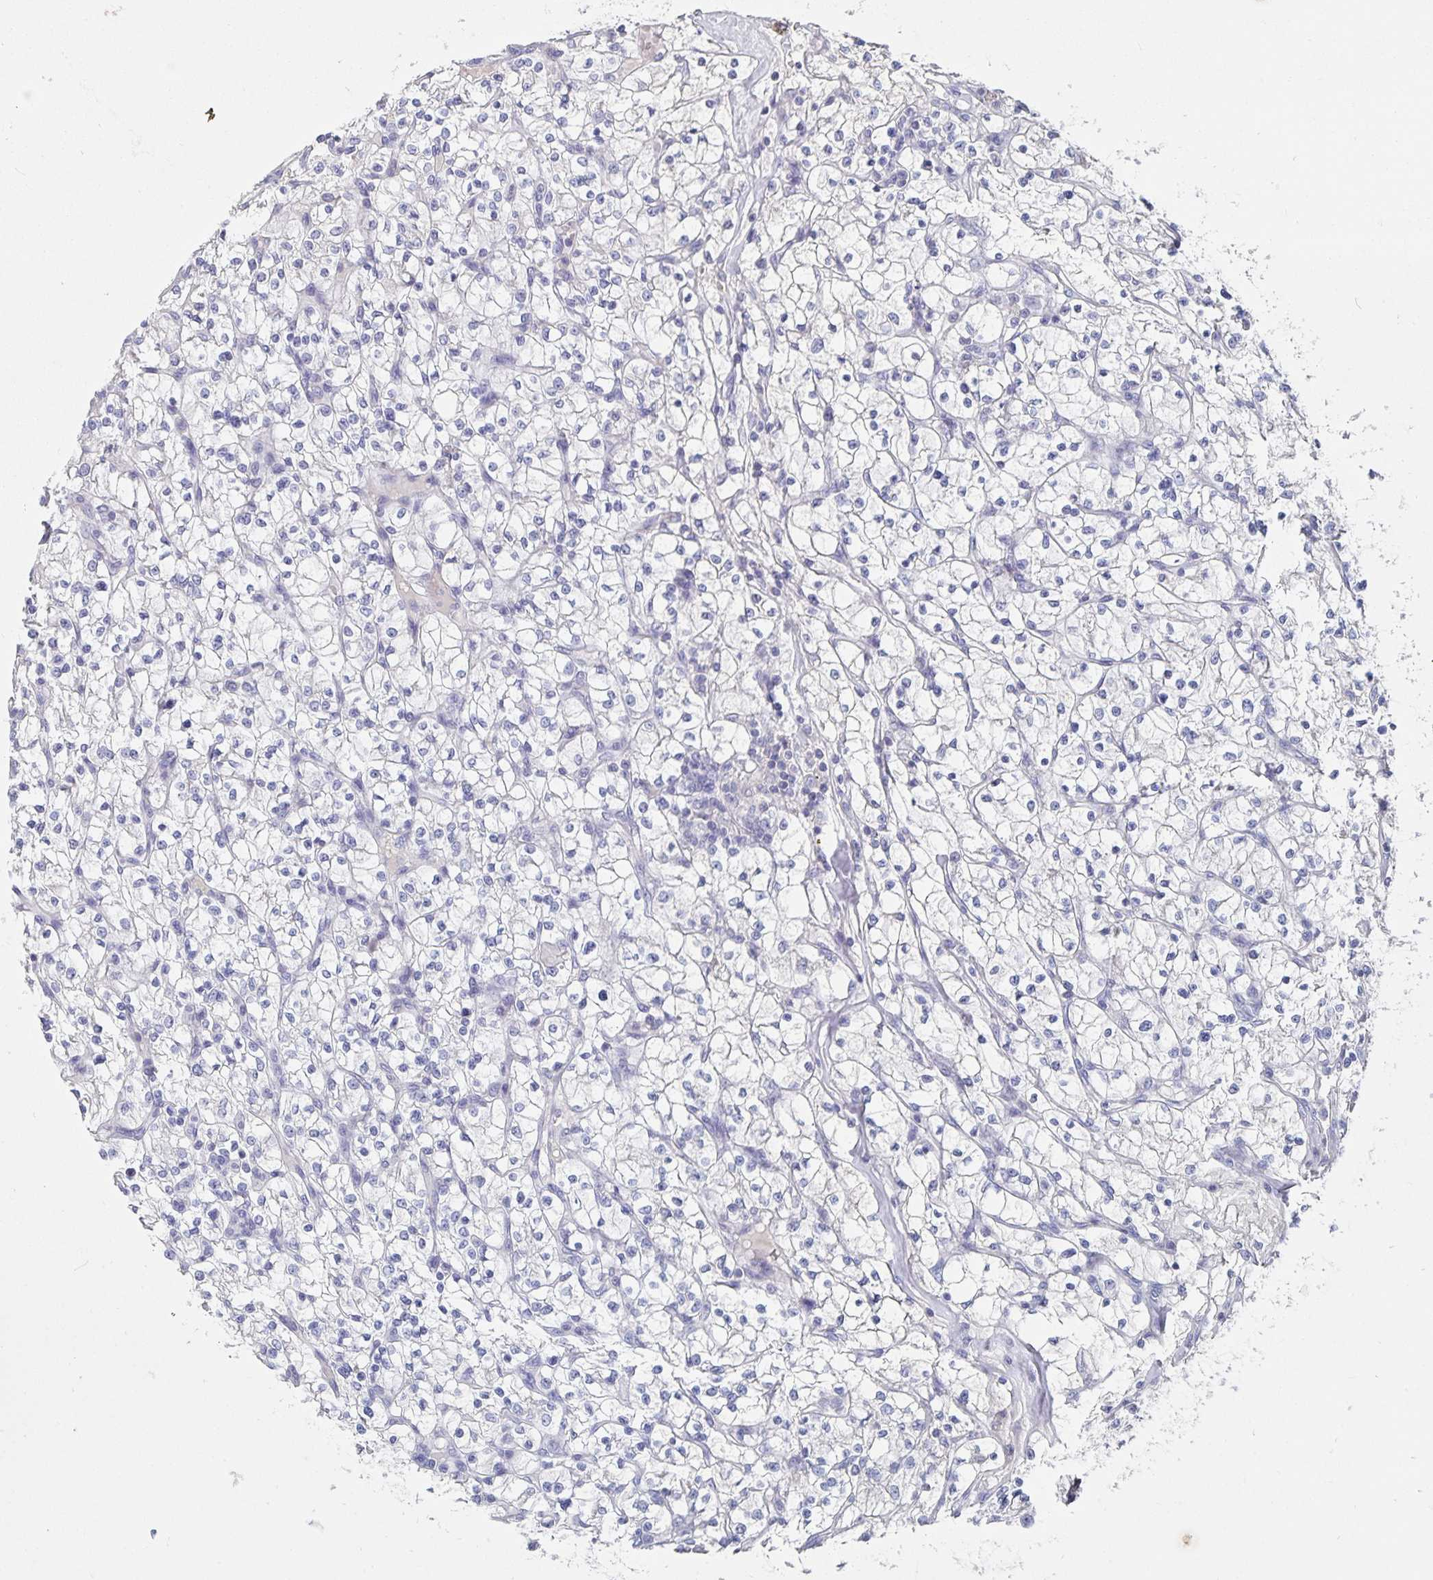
{"staining": {"intensity": "negative", "quantity": "none", "location": "none"}, "tissue": "renal cancer", "cell_type": "Tumor cells", "image_type": "cancer", "snomed": [{"axis": "morphology", "description": "Adenocarcinoma, NOS"}, {"axis": "topography", "description": "Kidney"}], "caption": "There is no significant expression in tumor cells of renal adenocarcinoma.", "gene": "CFAP69", "patient": {"sex": "female", "age": 64}}